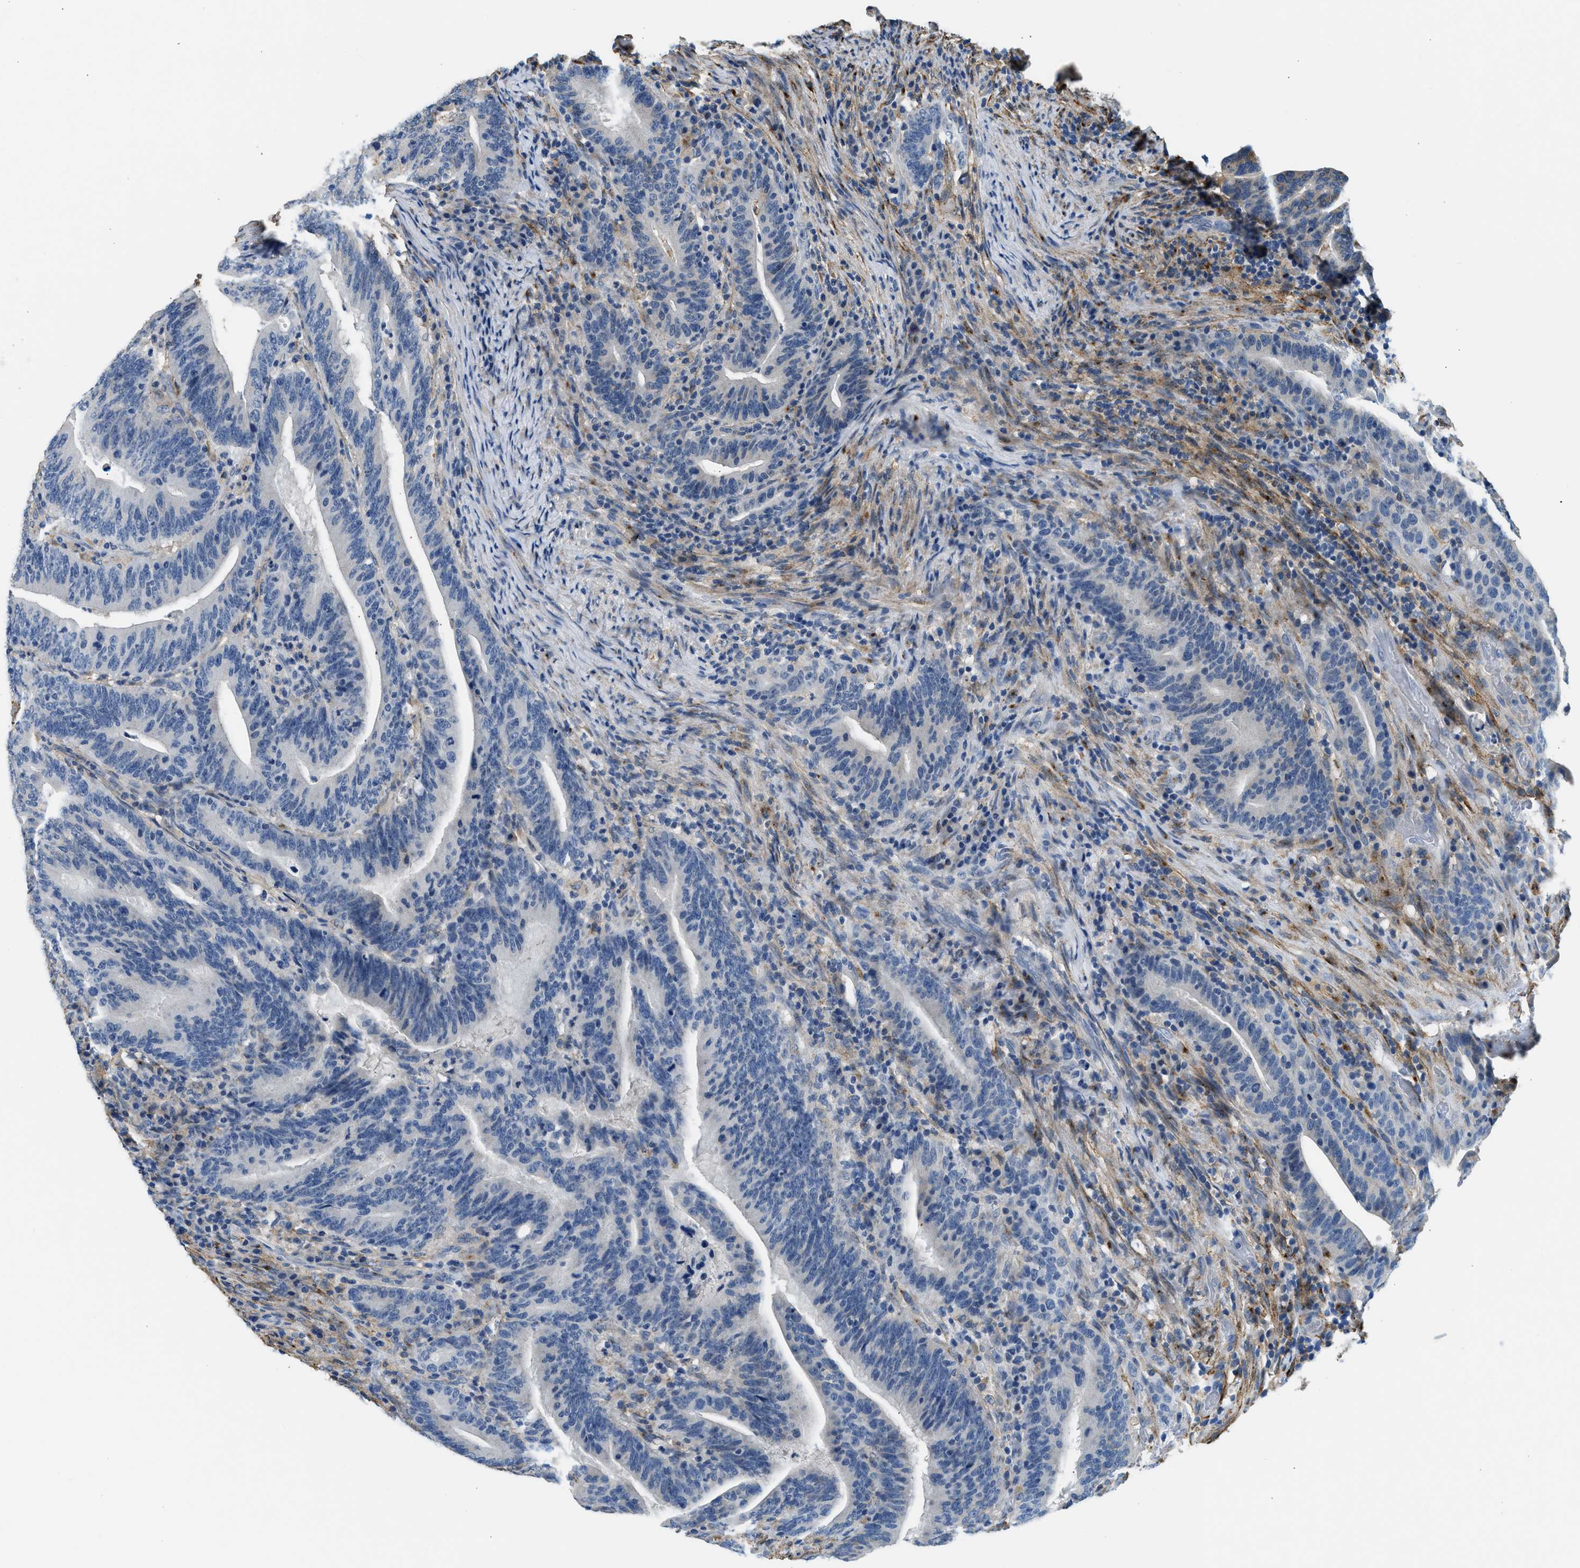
{"staining": {"intensity": "negative", "quantity": "none", "location": "none"}, "tissue": "colorectal cancer", "cell_type": "Tumor cells", "image_type": "cancer", "snomed": [{"axis": "morphology", "description": "Adenocarcinoma, NOS"}, {"axis": "topography", "description": "Colon"}], "caption": "Tumor cells show no significant staining in colorectal adenocarcinoma.", "gene": "LRP1", "patient": {"sex": "female", "age": 66}}